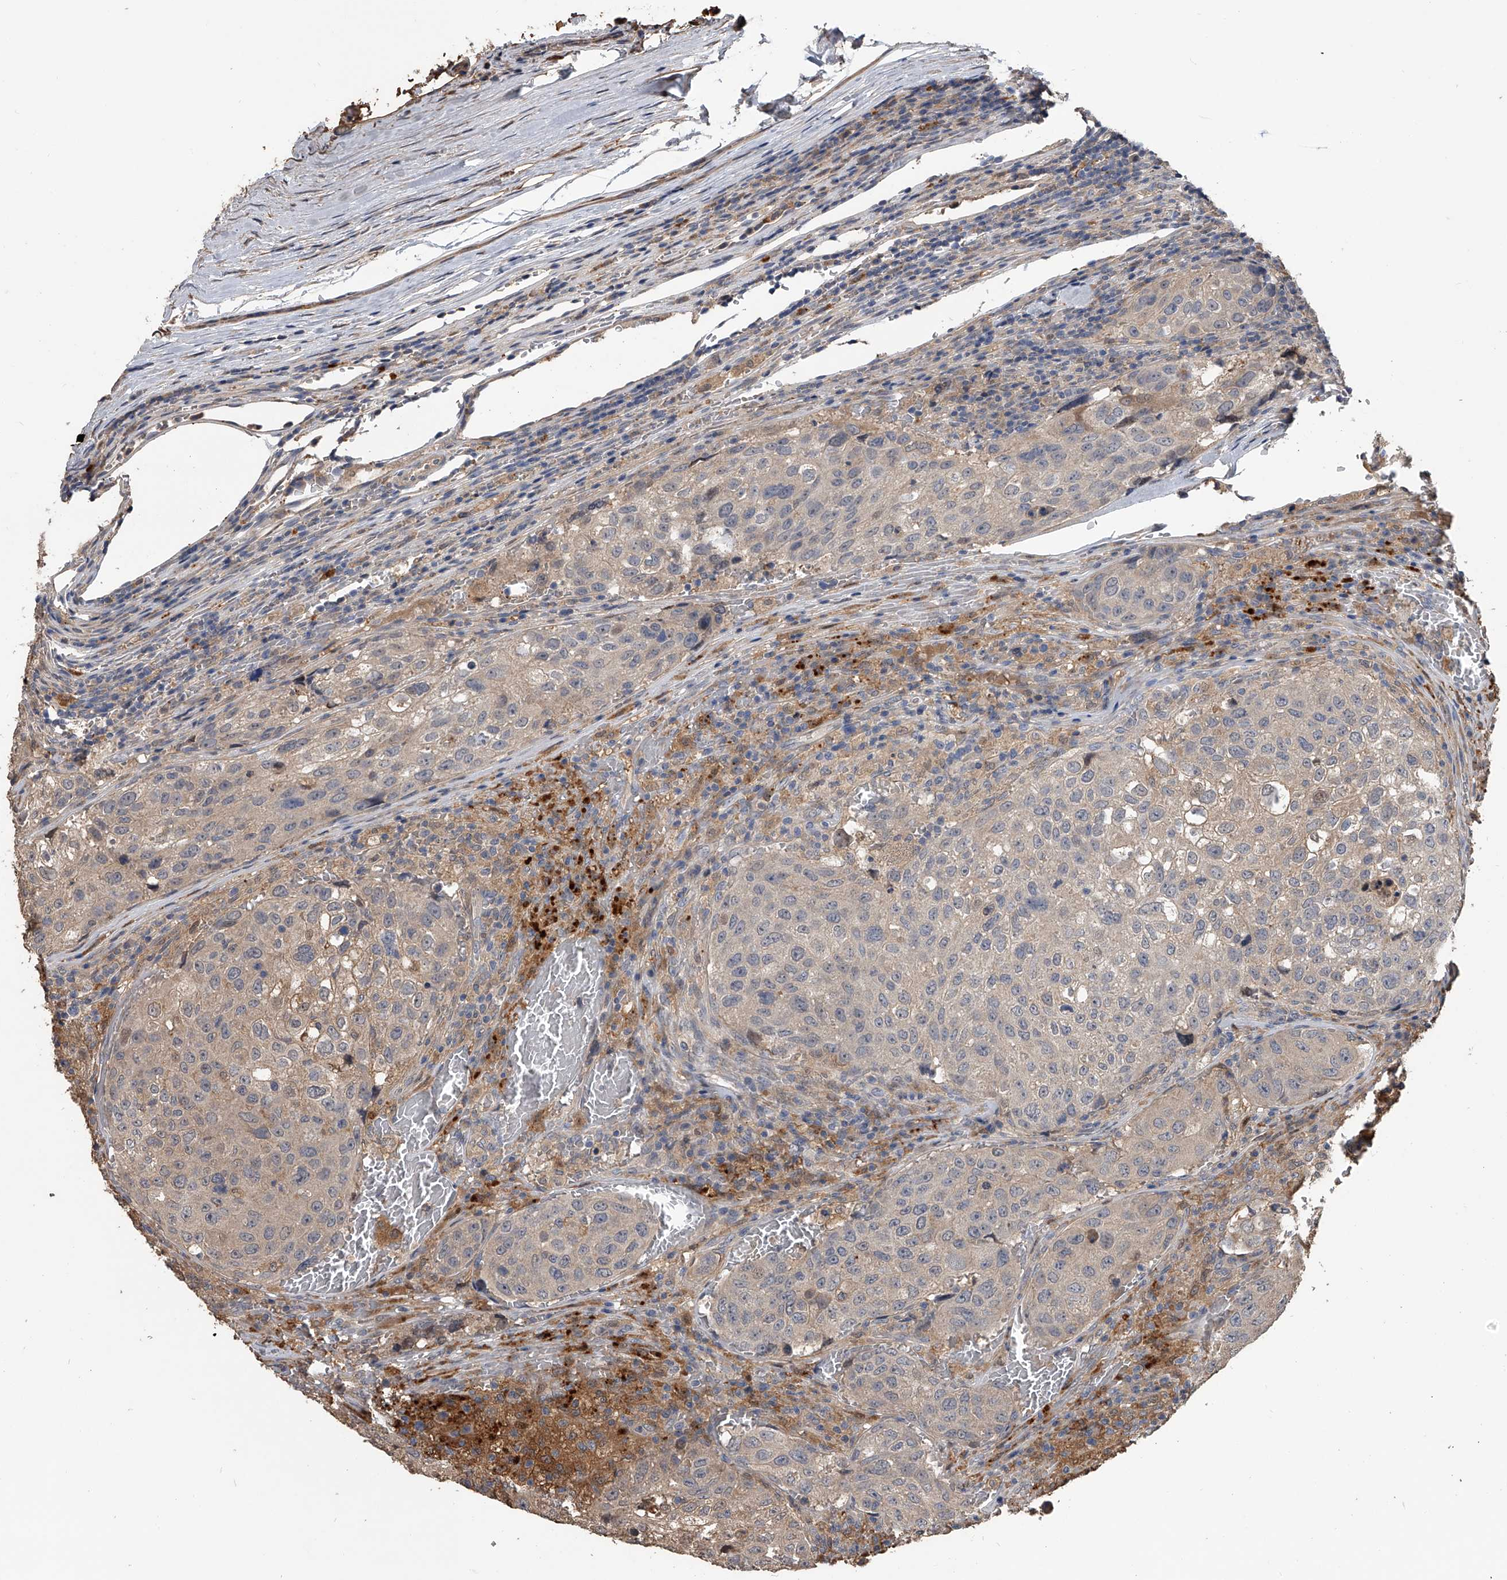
{"staining": {"intensity": "weak", "quantity": "<25%", "location": "cytoplasmic/membranous"}, "tissue": "urothelial cancer", "cell_type": "Tumor cells", "image_type": "cancer", "snomed": [{"axis": "morphology", "description": "Urothelial carcinoma, High grade"}, {"axis": "topography", "description": "Lymph node"}, {"axis": "topography", "description": "Urinary bladder"}], "caption": "Immunohistochemical staining of human high-grade urothelial carcinoma reveals no significant staining in tumor cells. (DAB immunohistochemistry (IHC) with hematoxylin counter stain).", "gene": "DOCK9", "patient": {"sex": "male", "age": 51}}